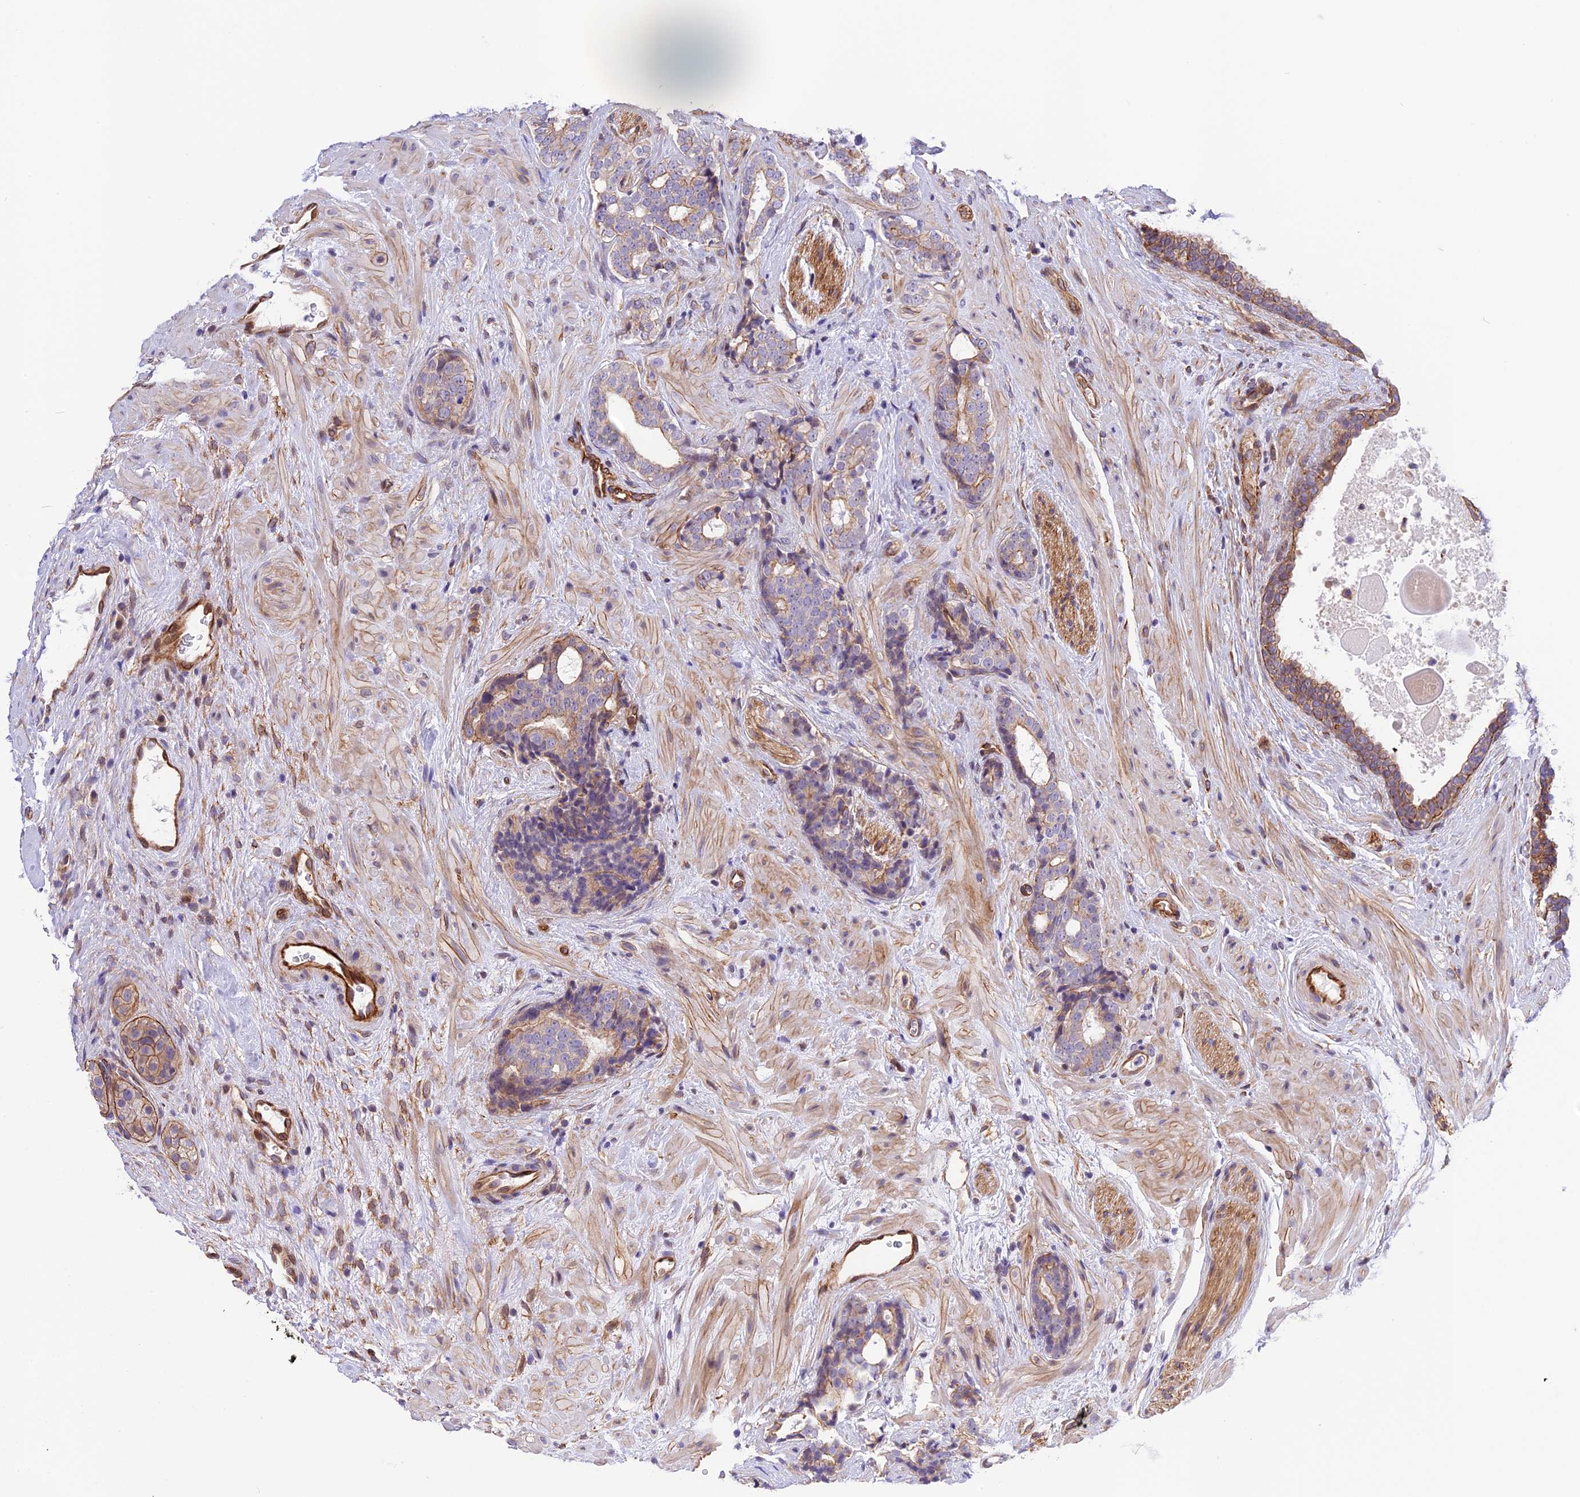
{"staining": {"intensity": "moderate", "quantity": "<25%", "location": "cytoplasmic/membranous"}, "tissue": "prostate cancer", "cell_type": "Tumor cells", "image_type": "cancer", "snomed": [{"axis": "morphology", "description": "Adenocarcinoma, High grade"}, {"axis": "topography", "description": "Prostate"}], "caption": "This micrograph shows prostate cancer (adenocarcinoma (high-grade)) stained with immunohistochemistry (IHC) to label a protein in brown. The cytoplasmic/membranous of tumor cells show moderate positivity for the protein. Nuclei are counter-stained blue.", "gene": "R3HDM4", "patient": {"sex": "male", "age": 56}}